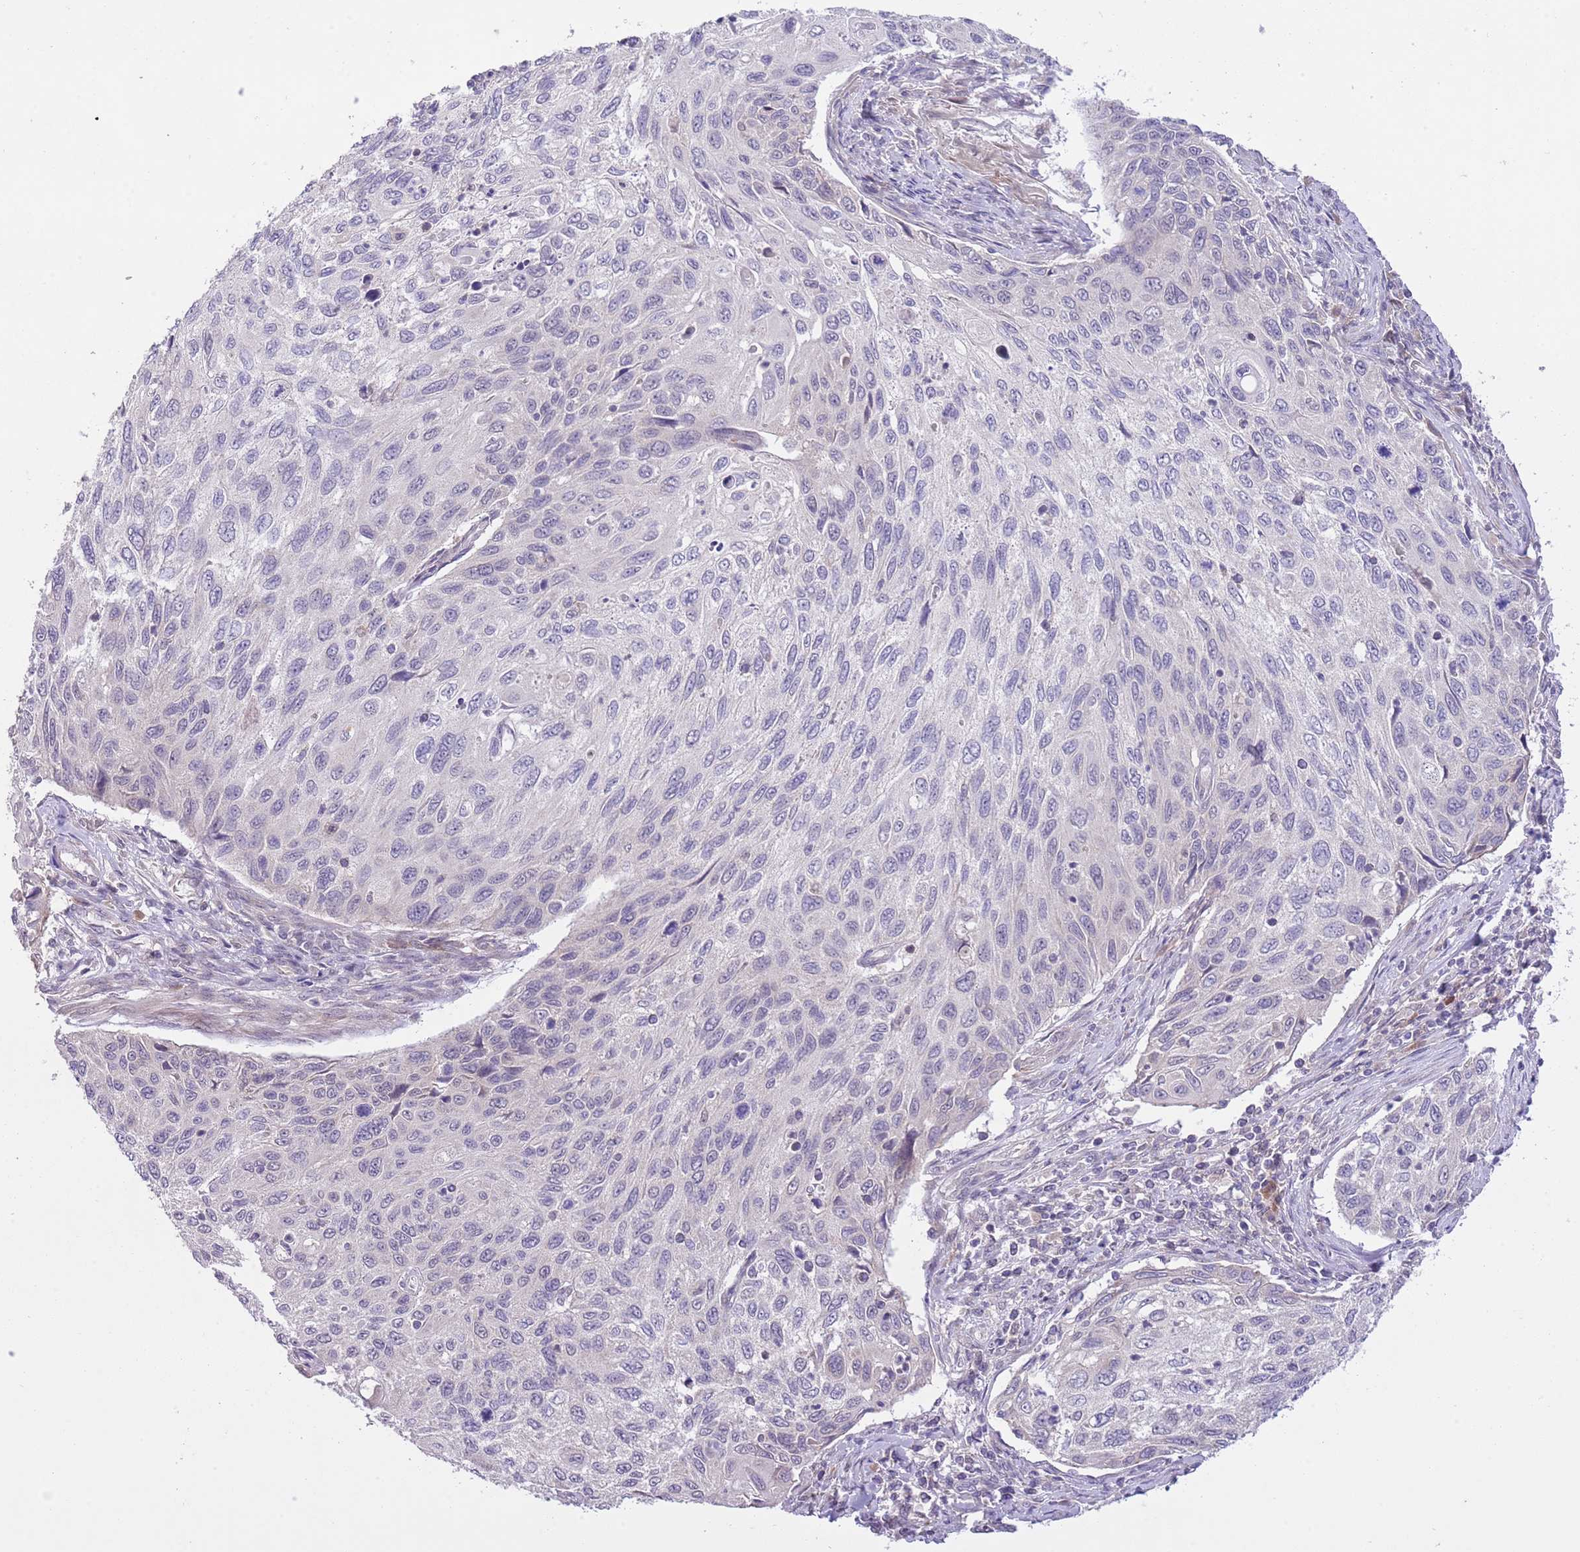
{"staining": {"intensity": "negative", "quantity": "none", "location": "none"}, "tissue": "cervical cancer", "cell_type": "Tumor cells", "image_type": "cancer", "snomed": [{"axis": "morphology", "description": "Squamous cell carcinoma, NOS"}, {"axis": "topography", "description": "Cervix"}], "caption": "Tumor cells are negative for protein expression in human cervical cancer. (DAB (3,3'-diaminobenzidine) IHC, high magnification).", "gene": "GALK2", "patient": {"sex": "female", "age": 70}}